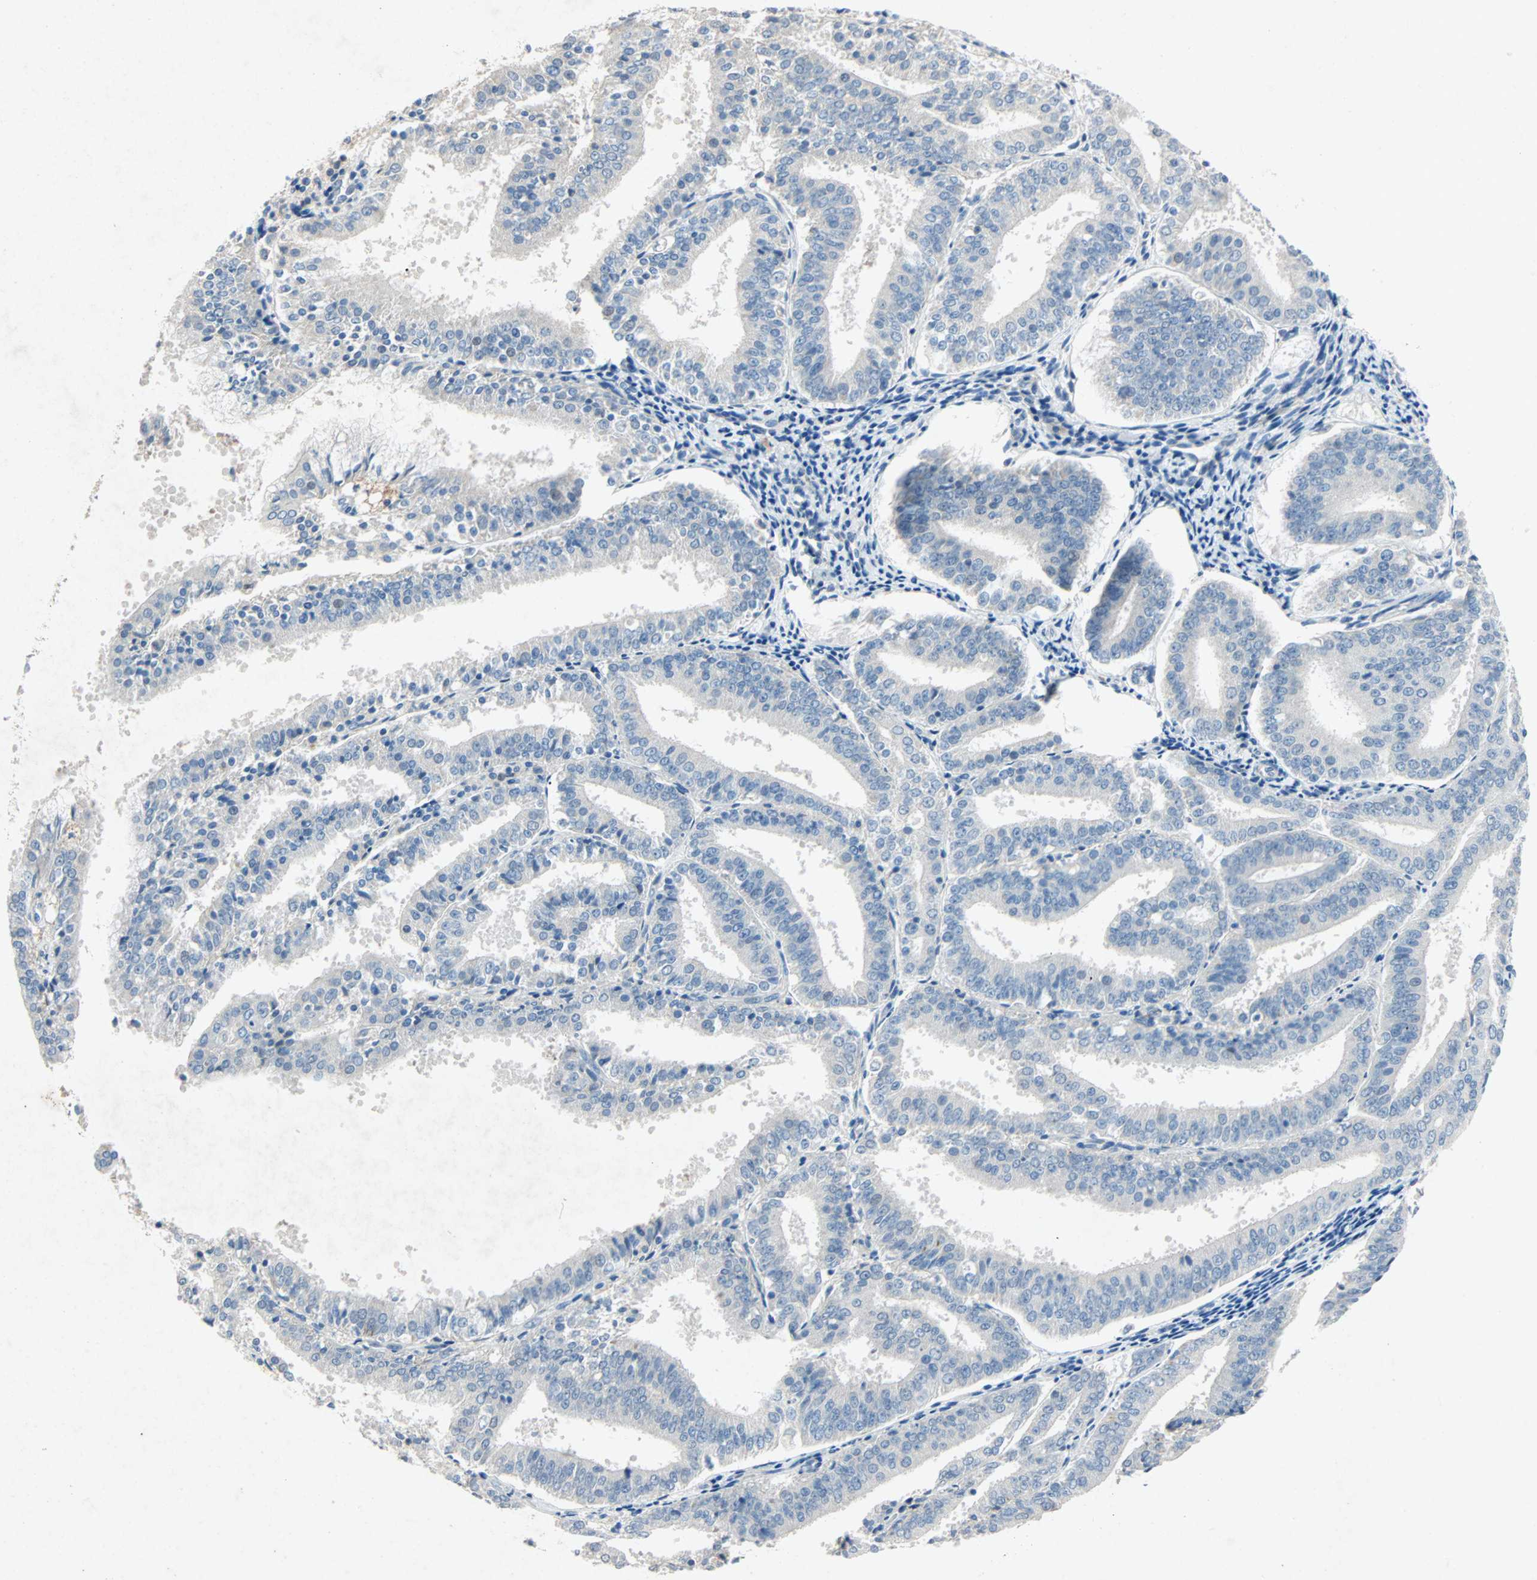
{"staining": {"intensity": "strong", "quantity": "<25%", "location": "cytoplasmic/membranous"}, "tissue": "endometrial cancer", "cell_type": "Tumor cells", "image_type": "cancer", "snomed": [{"axis": "morphology", "description": "Adenocarcinoma, NOS"}, {"axis": "topography", "description": "Endometrium"}], "caption": "Immunohistochemistry (DAB) staining of human endometrial cancer shows strong cytoplasmic/membranous protein positivity in about <25% of tumor cells.", "gene": "PCDHB2", "patient": {"sex": "female", "age": 63}}